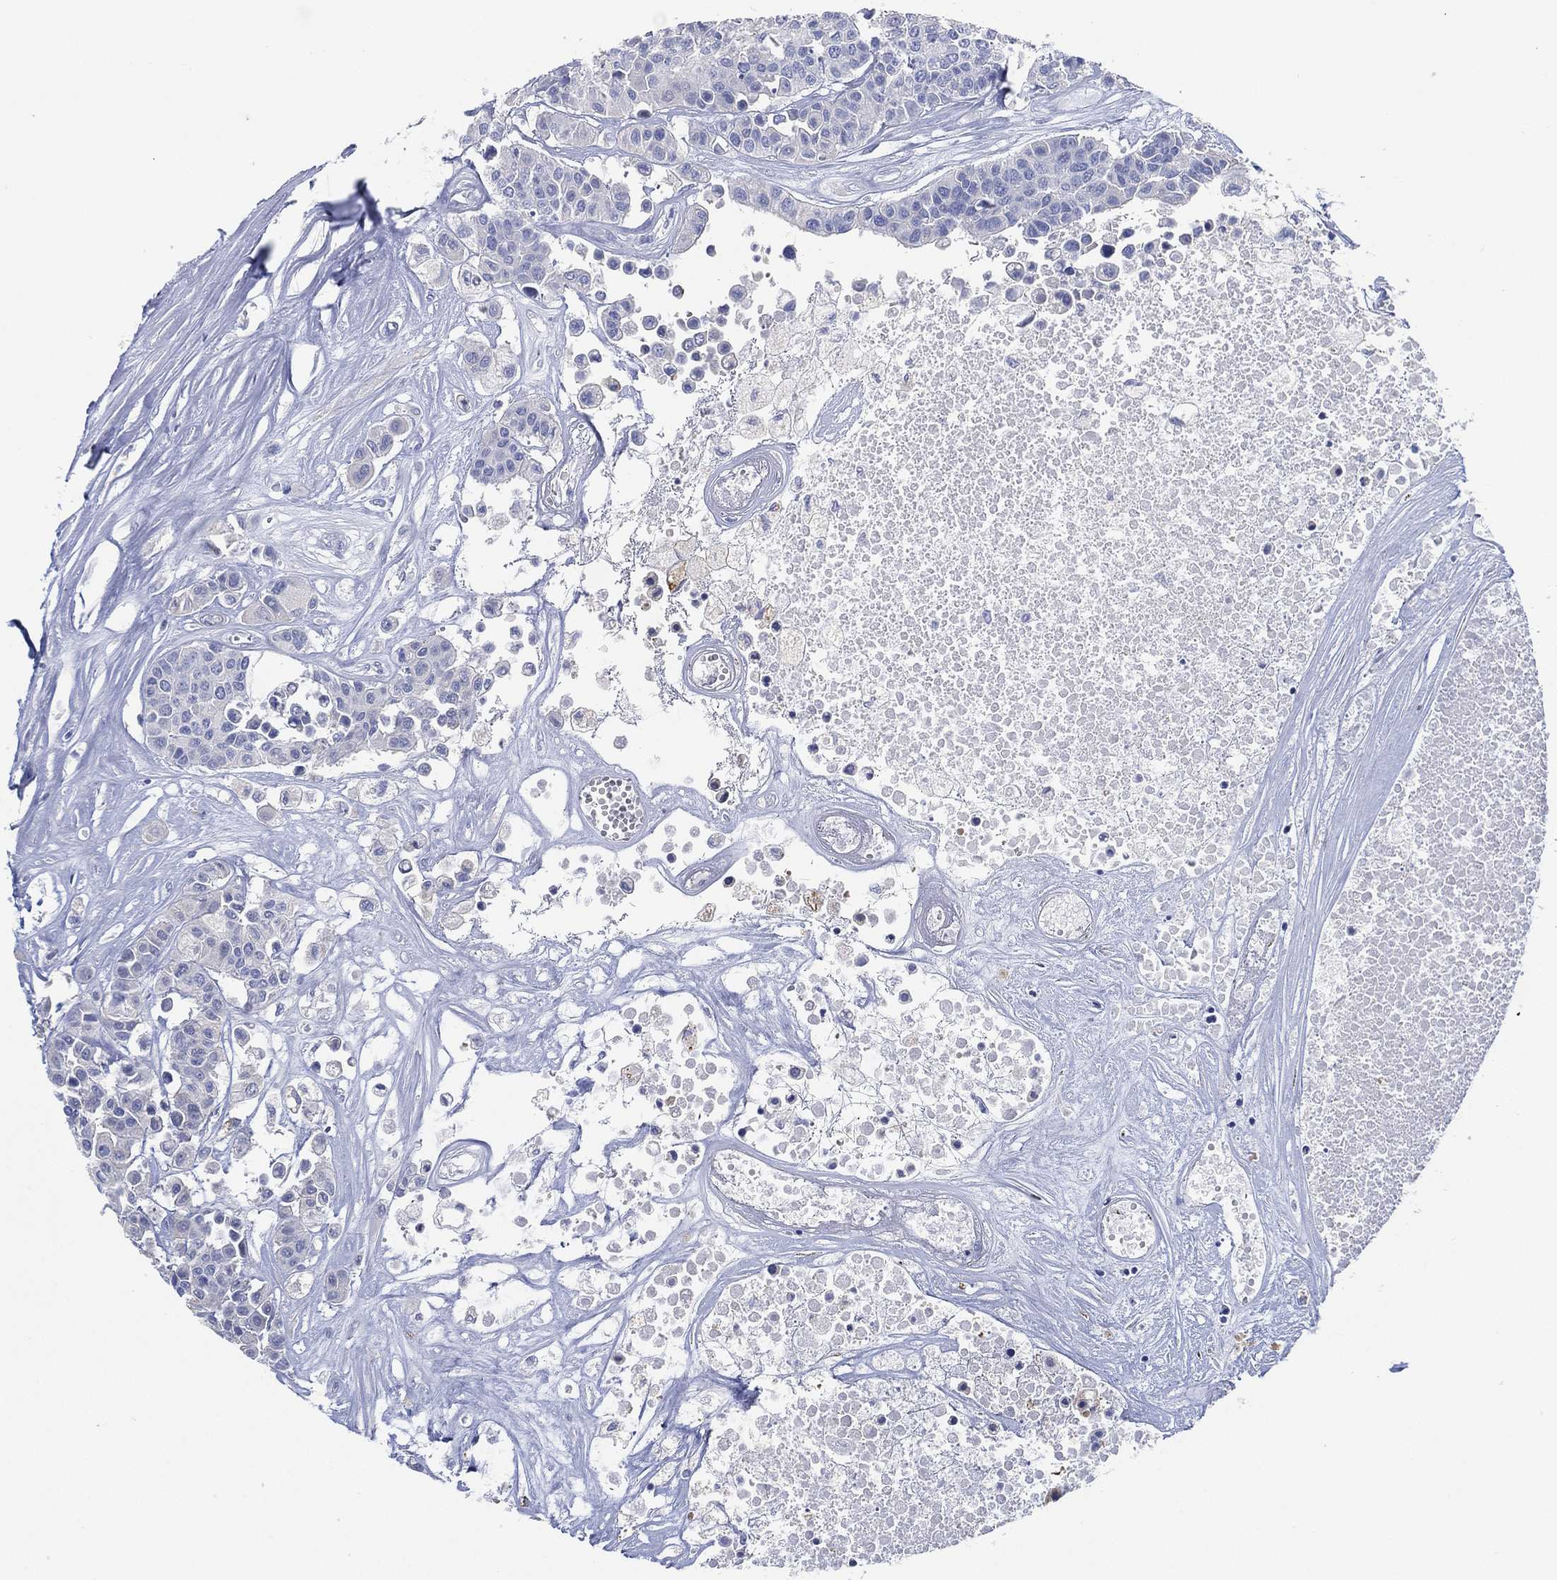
{"staining": {"intensity": "negative", "quantity": "none", "location": "none"}, "tissue": "carcinoid", "cell_type": "Tumor cells", "image_type": "cancer", "snomed": [{"axis": "morphology", "description": "Carcinoid, malignant, NOS"}, {"axis": "topography", "description": "Colon"}], "caption": "Tumor cells are negative for protein expression in human carcinoid. (DAB immunohistochemistry with hematoxylin counter stain).", "gene": "FMO1", "patient": {"sex": "male", "age": 81}}